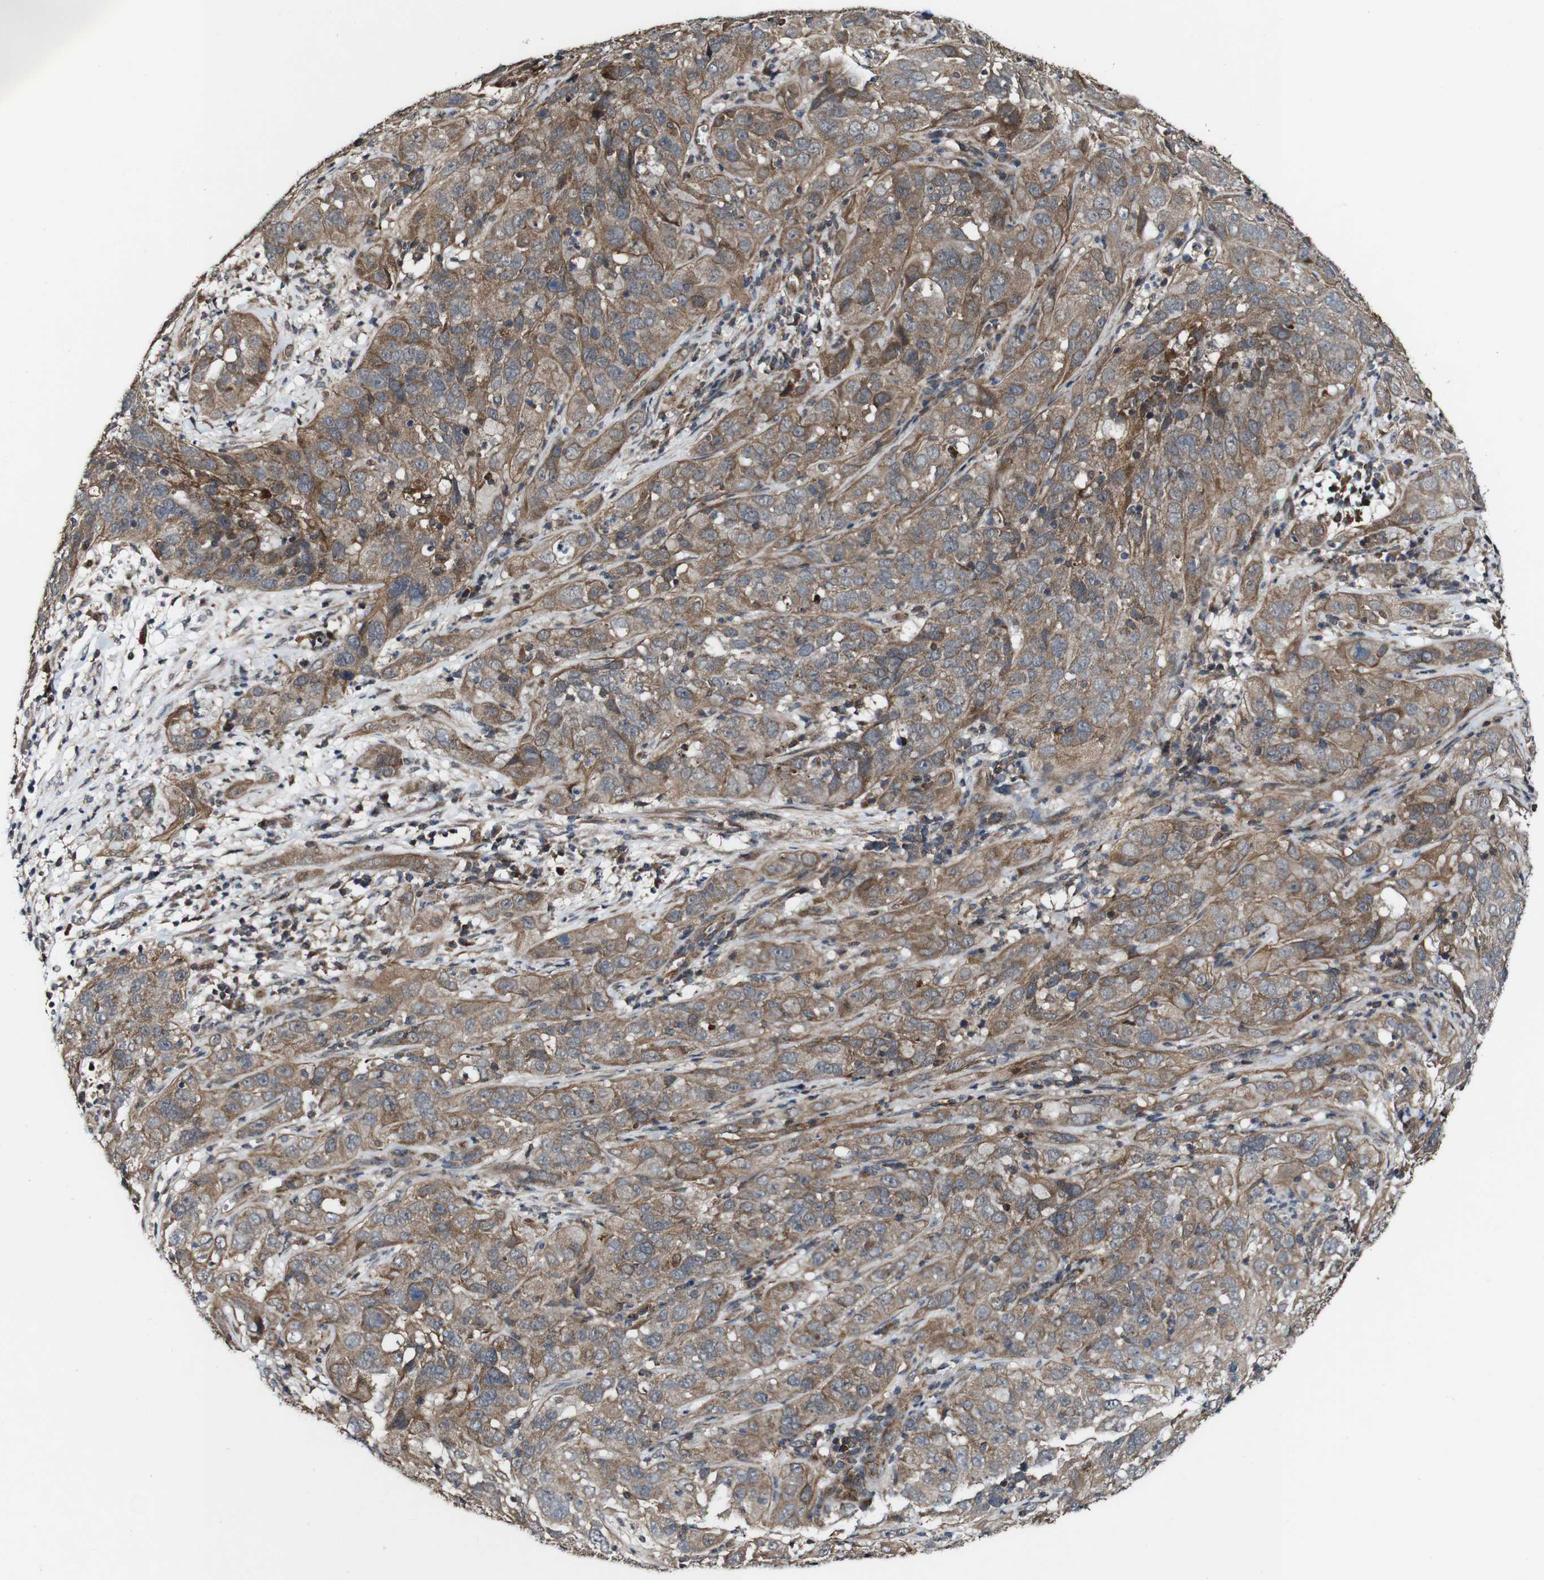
{"staining": {"intensity": "moderate", "quantity": ">75%", "location": "cytoplasmic/membranous"}, "tissue": "cervical cancer", "cell_type": "Tumor cells", "image_type": "cancer", "snomed": [{"axis": "morphology", "description": "Squamous cell carcinoma, NOS"}, {"axis": "topography", "description": "Cervix"}], "caption": "Immunohistochemical staining of human cervical cancer (squamous cell carcinoma) displays medium levels of moderate cytoplasmic/membranous protein staining in about >75% of tumor cells.", "gene": "BTN3A3", "patient": {"sex": "female", "age": 32}}